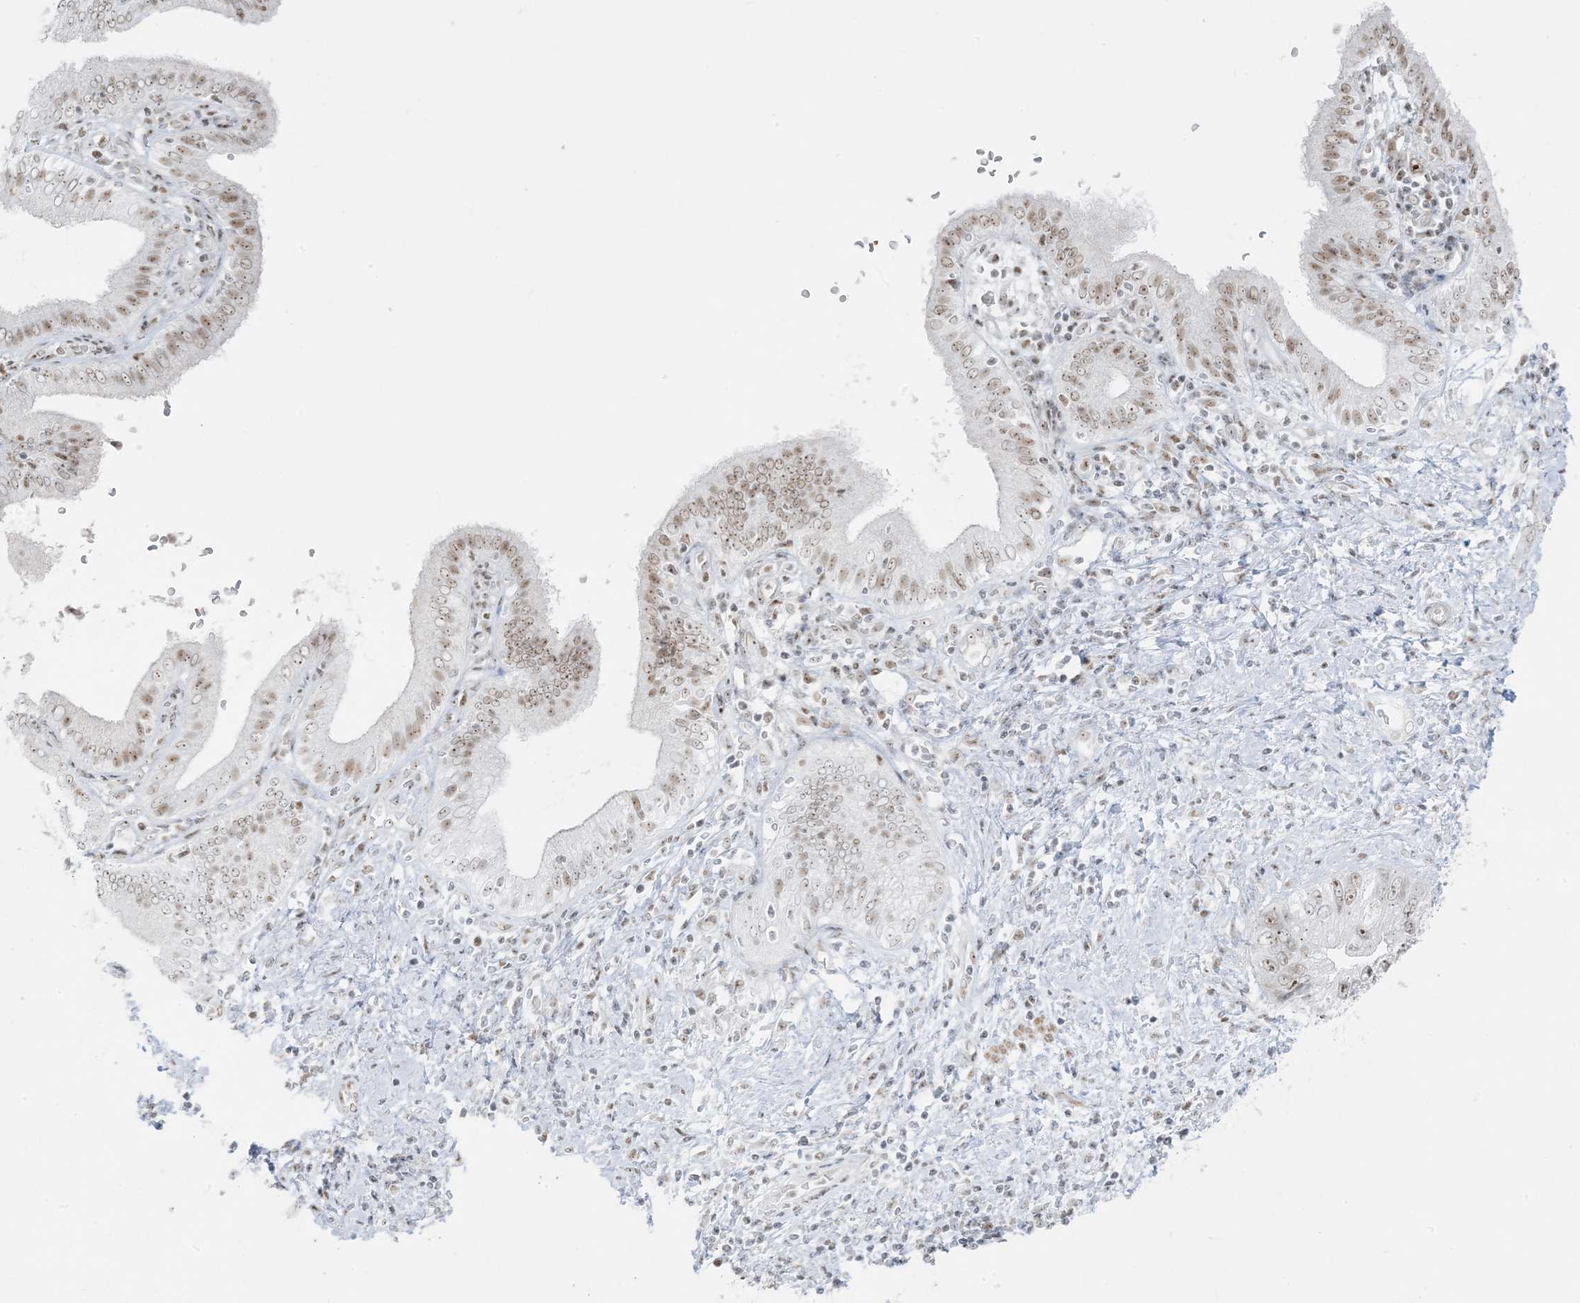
{"staining": {"intensity": "weak", "quantity": ">75%", "location": "nuclear"}, "tissue": "pancreatic cancer", "cell_type": "Tumor cells", "image_type": "cancer", "snomed": [{"axis": "morphology", "description": "Adenocarcinoma, NOS"}, {"axis": "topography", "description": "Pancreas"}], "caption": "IHC histopathology image of pancreatic adenocarcinoma stained for a protein (brown), which exhibits low levels of weak nuclear expression in approximately >75% of tumor cells.", "gene": "ZNF787", "patient": {"sex": "female", "age": 73}}